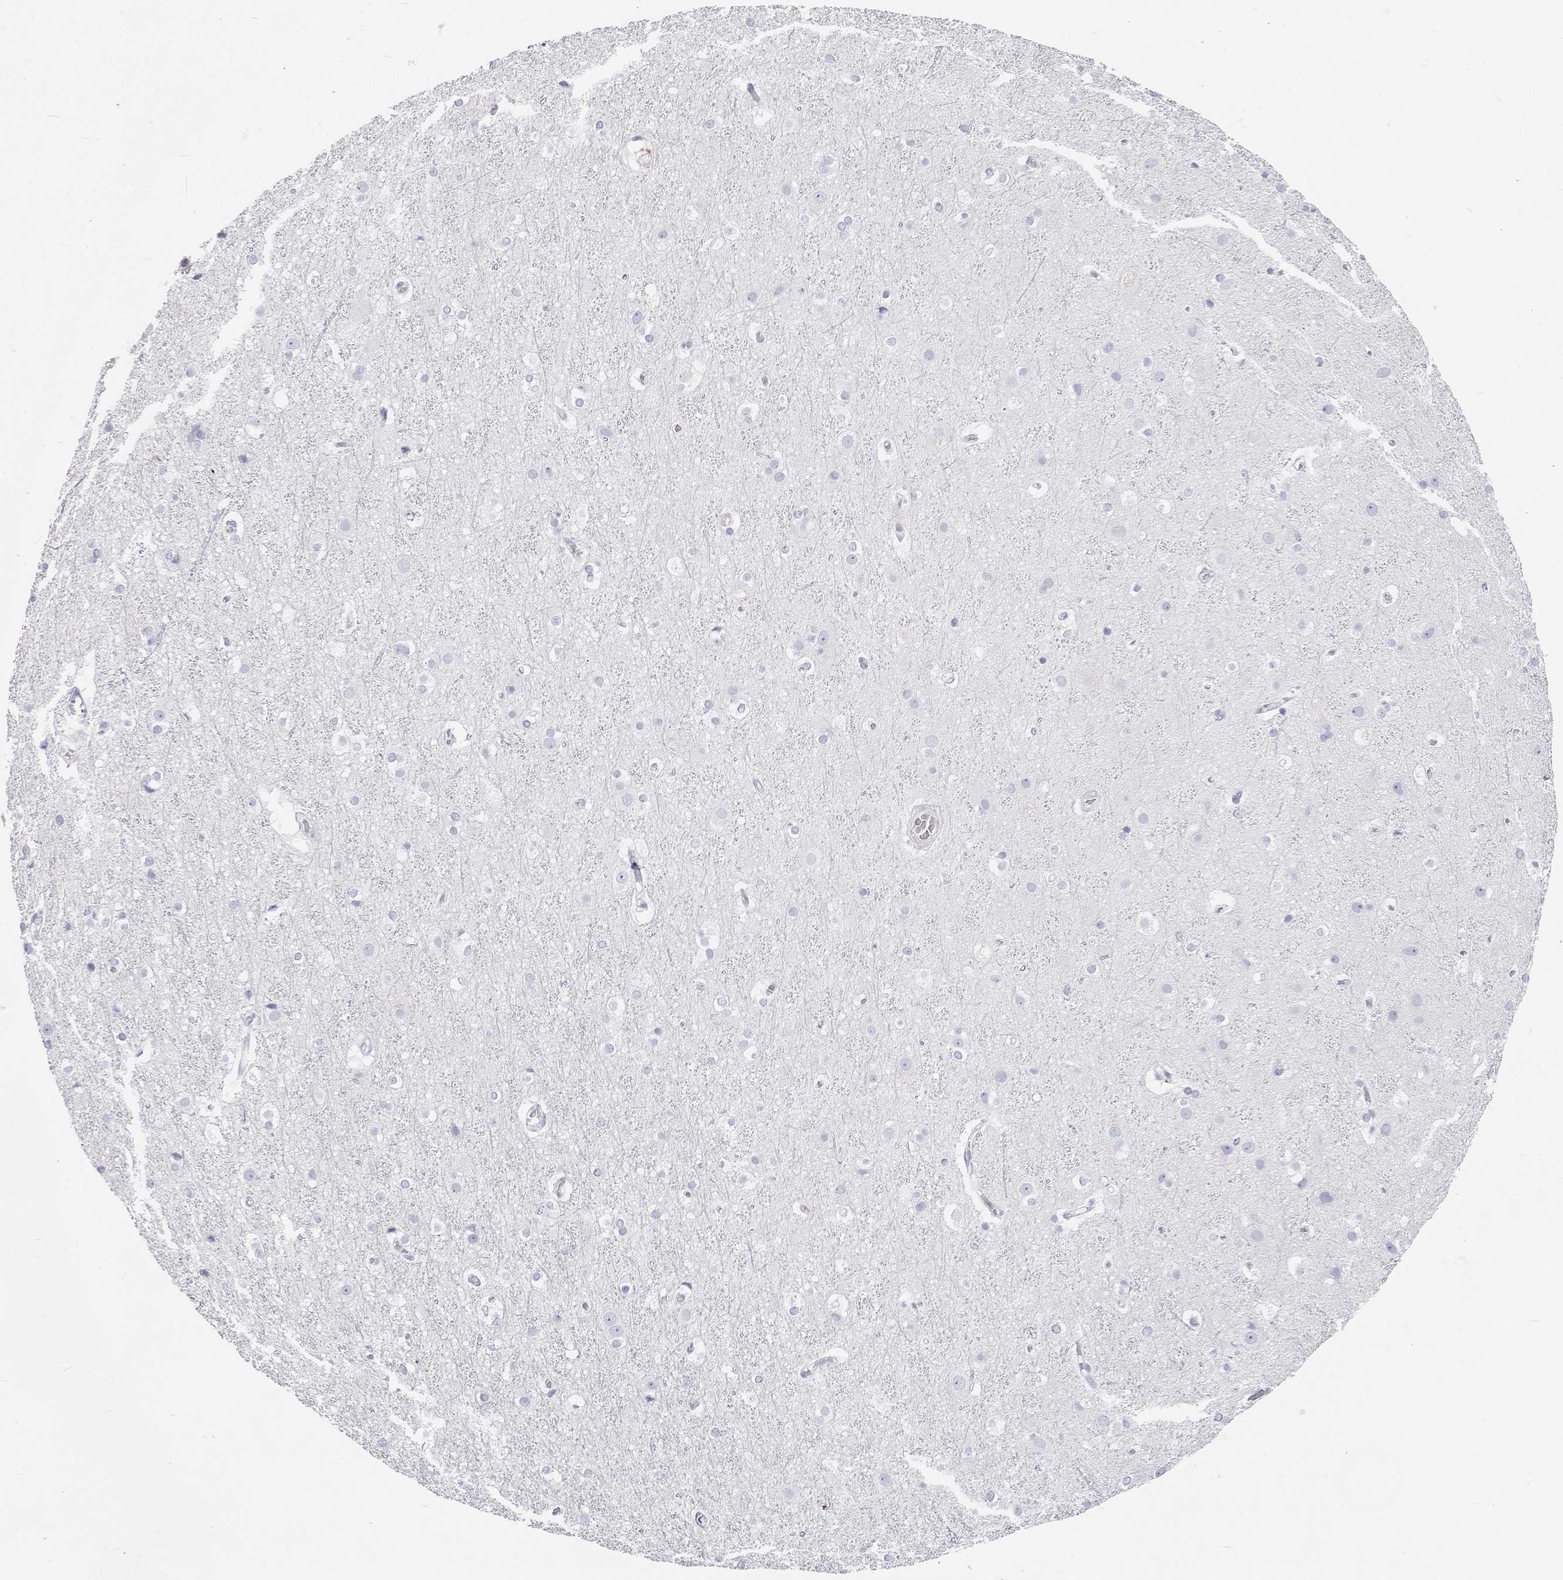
{"staining": {"intensity": "negative", "quantity": "none", "location": "none"}, "tissue": "cerebral cortex", "cell_type": "Endothelial cells", "image_type": "normal", "snomed": [{"axis": "morphology", "description": "Normal tissue, NOS"}, {"axis": "topography", "description": "Cerebral cortex"}], "caption": "IHC image of unremarkable human cerebral cortex stained for a protein (brown), which shows no positivity in endothelial cells.", "gene": "TTN", "patient": {"sex": "female", "age": 52}}